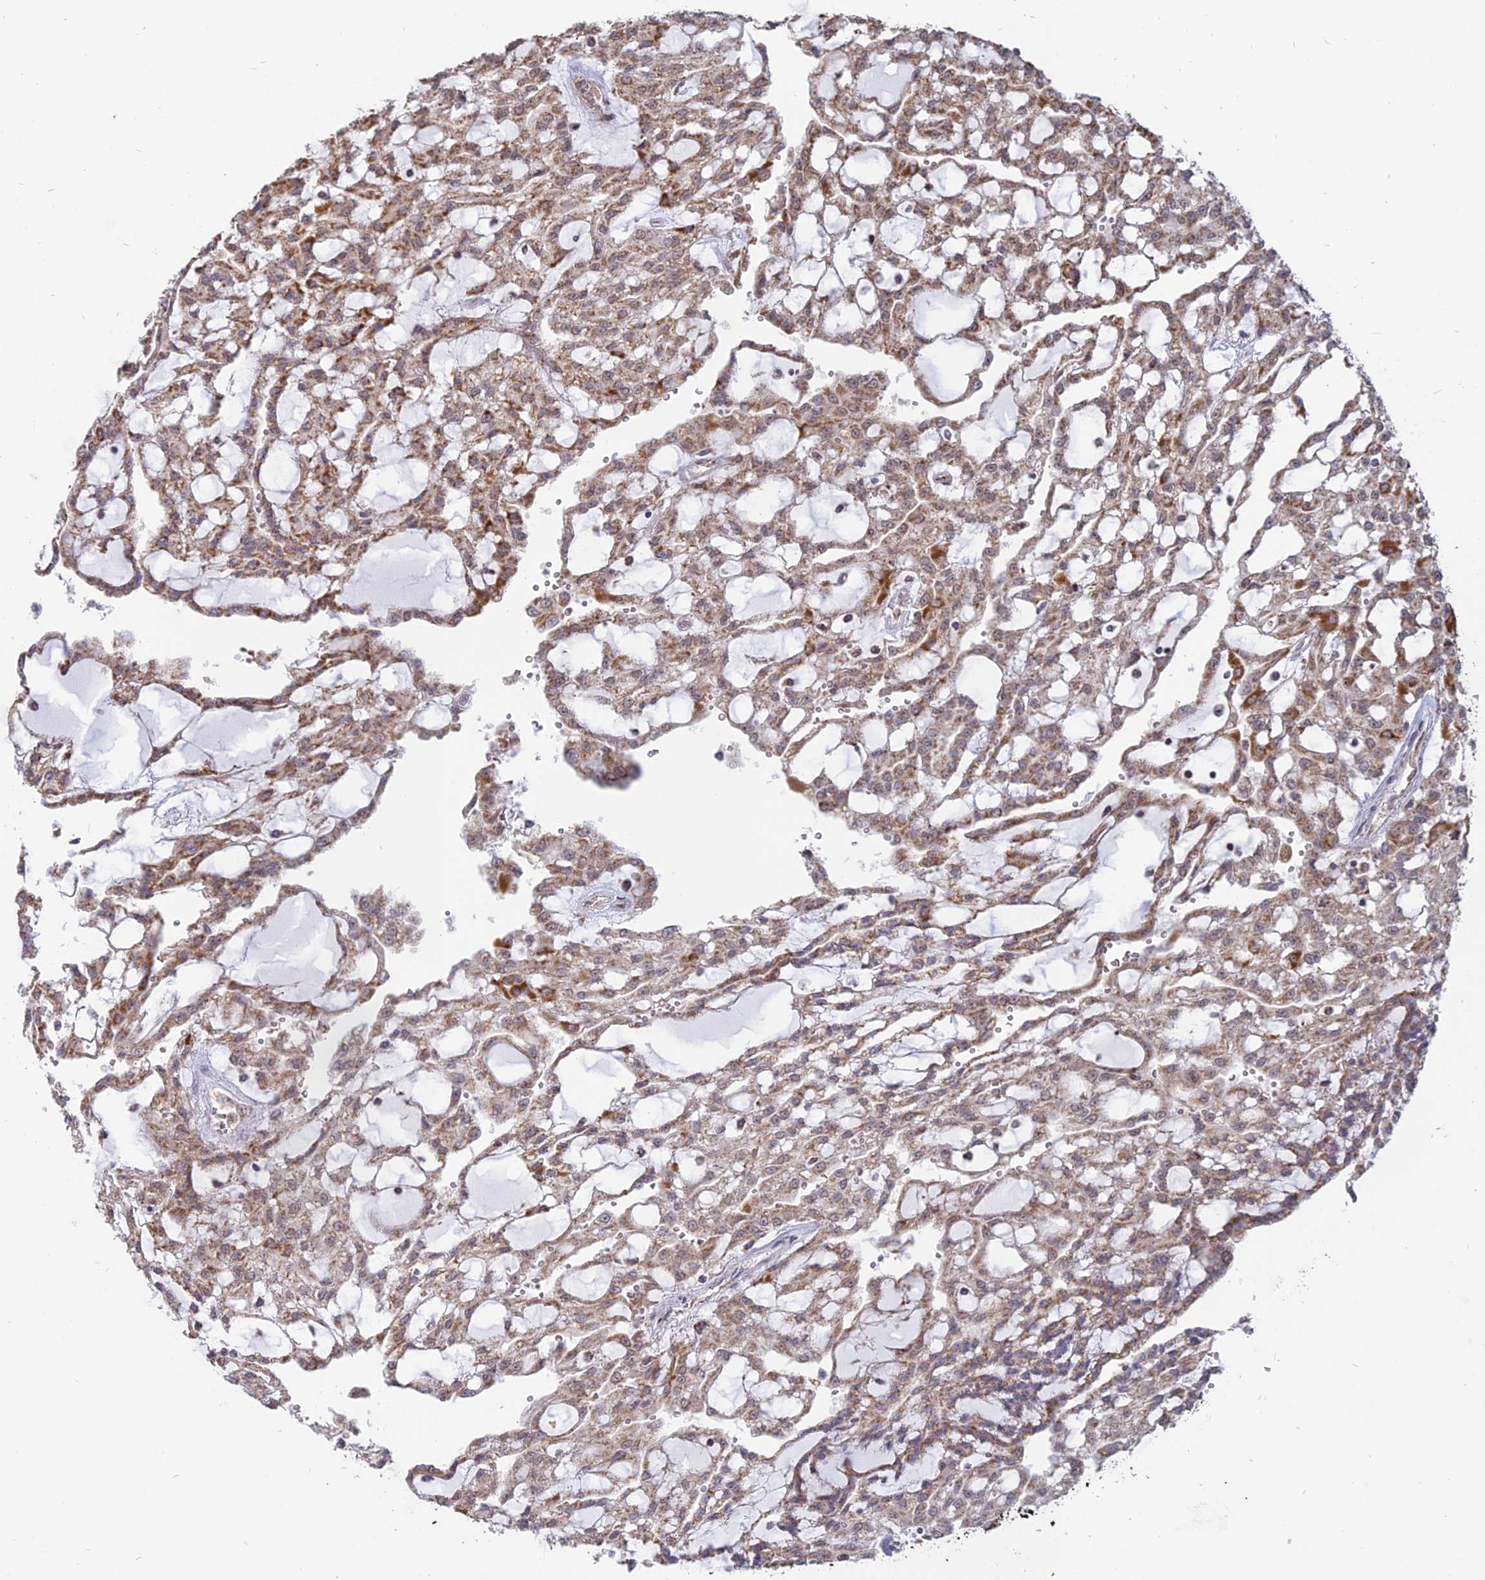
{"staining": {"intensity": "moderate", "quantity": ">75%", "location": "cytoplasmic/membranous"}, "tissue": "renal cancer", "cell_type": "Tumor cells", "image_type": "cancer", "snomed": [{"axis": "morphology", "description": "Adenocarcinoma, NOS"}, {"axis": "topography", "description": "Kidney"}], "caption": "Protein staining of adenocarcinoma (renal) tissue demonstrates moderate cytoplasmic/membranous staining in about >75% of tumor cells.", "gene": "ARHGAP40", "patient": {"sex": "male", "age": 63}}